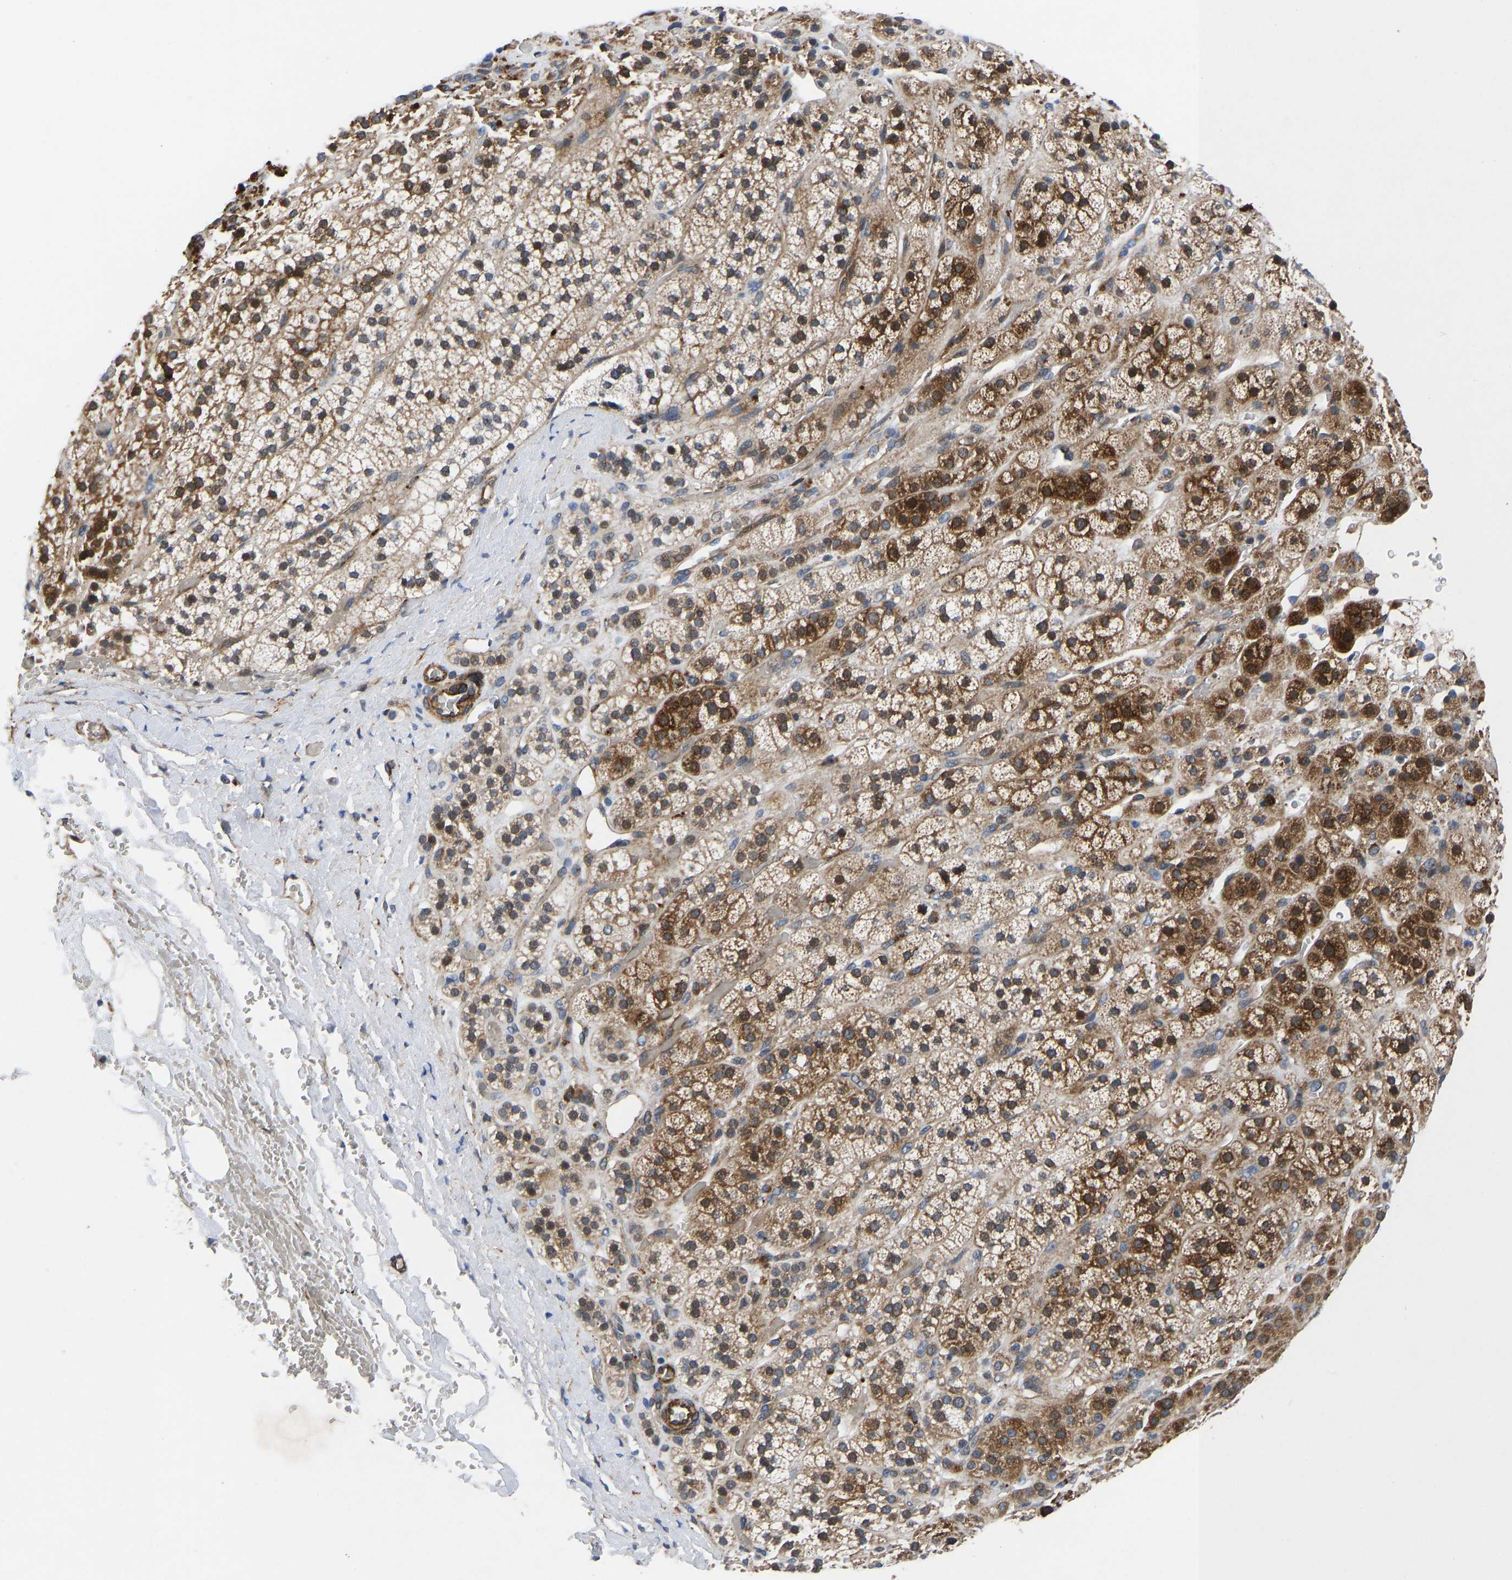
{"staining": {"intensity": "strong", "quantity": ">75%", "location": "cytoplasmic/membranous,nuclear"}, "tissue": "adrenal gland", "cell_type": "Glandular cells", "image_type": "normal", "snomed": [{"axis": "morphology", "description": "Normal tissue, NOS"}, {"axis": "topography", "description": "Adrenal gland"}], "caption": "IHC (DAB) staining of benign human adrenal gland exhibits strong cytoplasmic/membranous,nuclear protein positivity in about >75% of glandular cells.", "gene": "TMEM38B", "patient": {"sex": "male", "age": 56}}